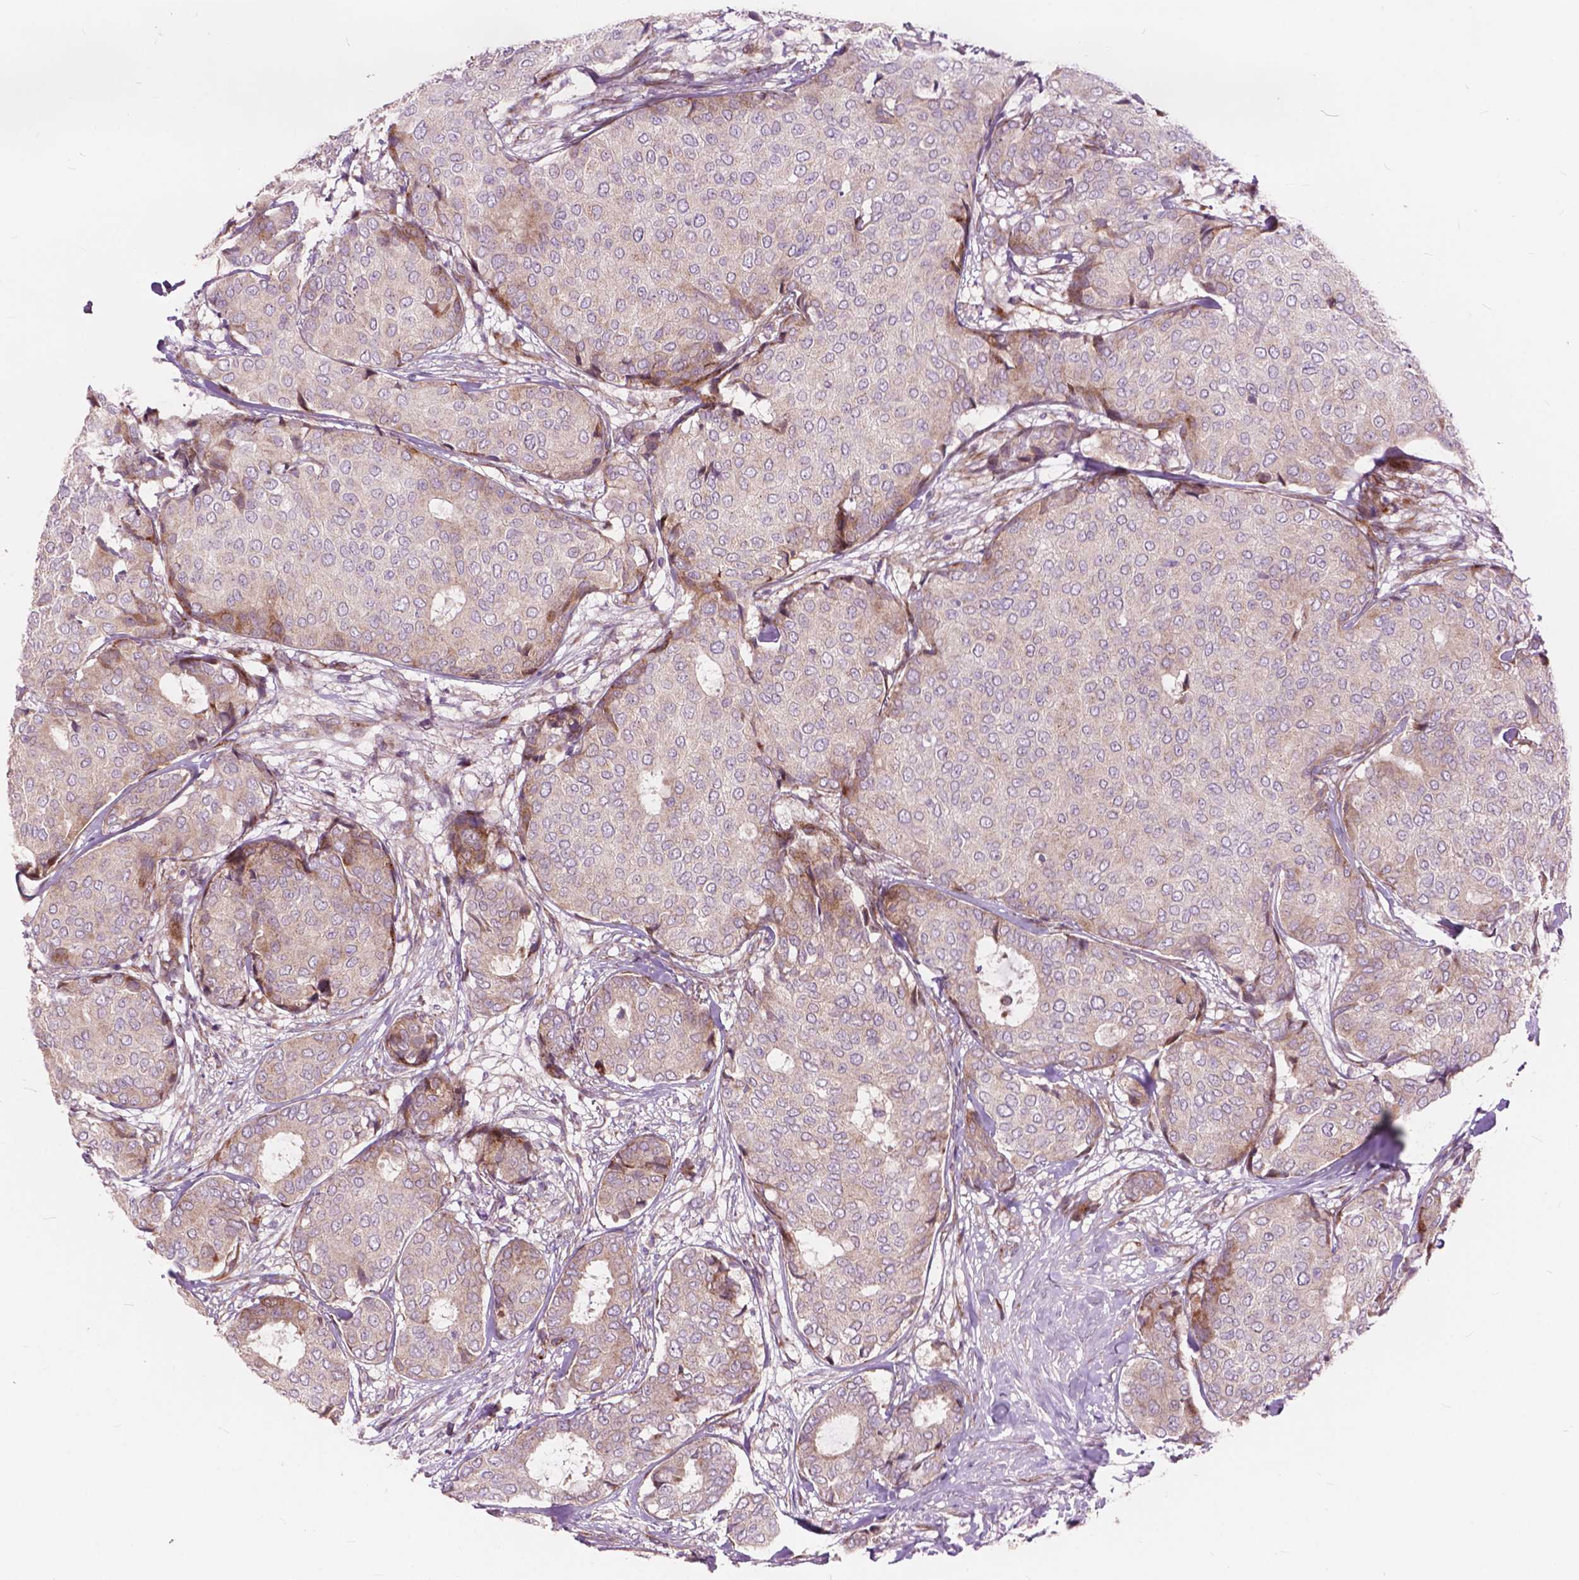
{"staining": {"intensity": "weak", "quantity": "<25%", "location": "cytoplasmic/membranous"}, "tissue": "breast cancer", "cell_type": "Tumor cells", "image_type": "cancer", "snomed": [{"axis": "morphology", "description": "Duct carcinoma"}, {"axis": "topography", "description": "Breast"}], "caption": "This is an immunohistochemistry image of human breast cancer. There is no positivity in tumor cells.", "gene": "MORN1", "patient": {"sex": "female", "age": 75}}